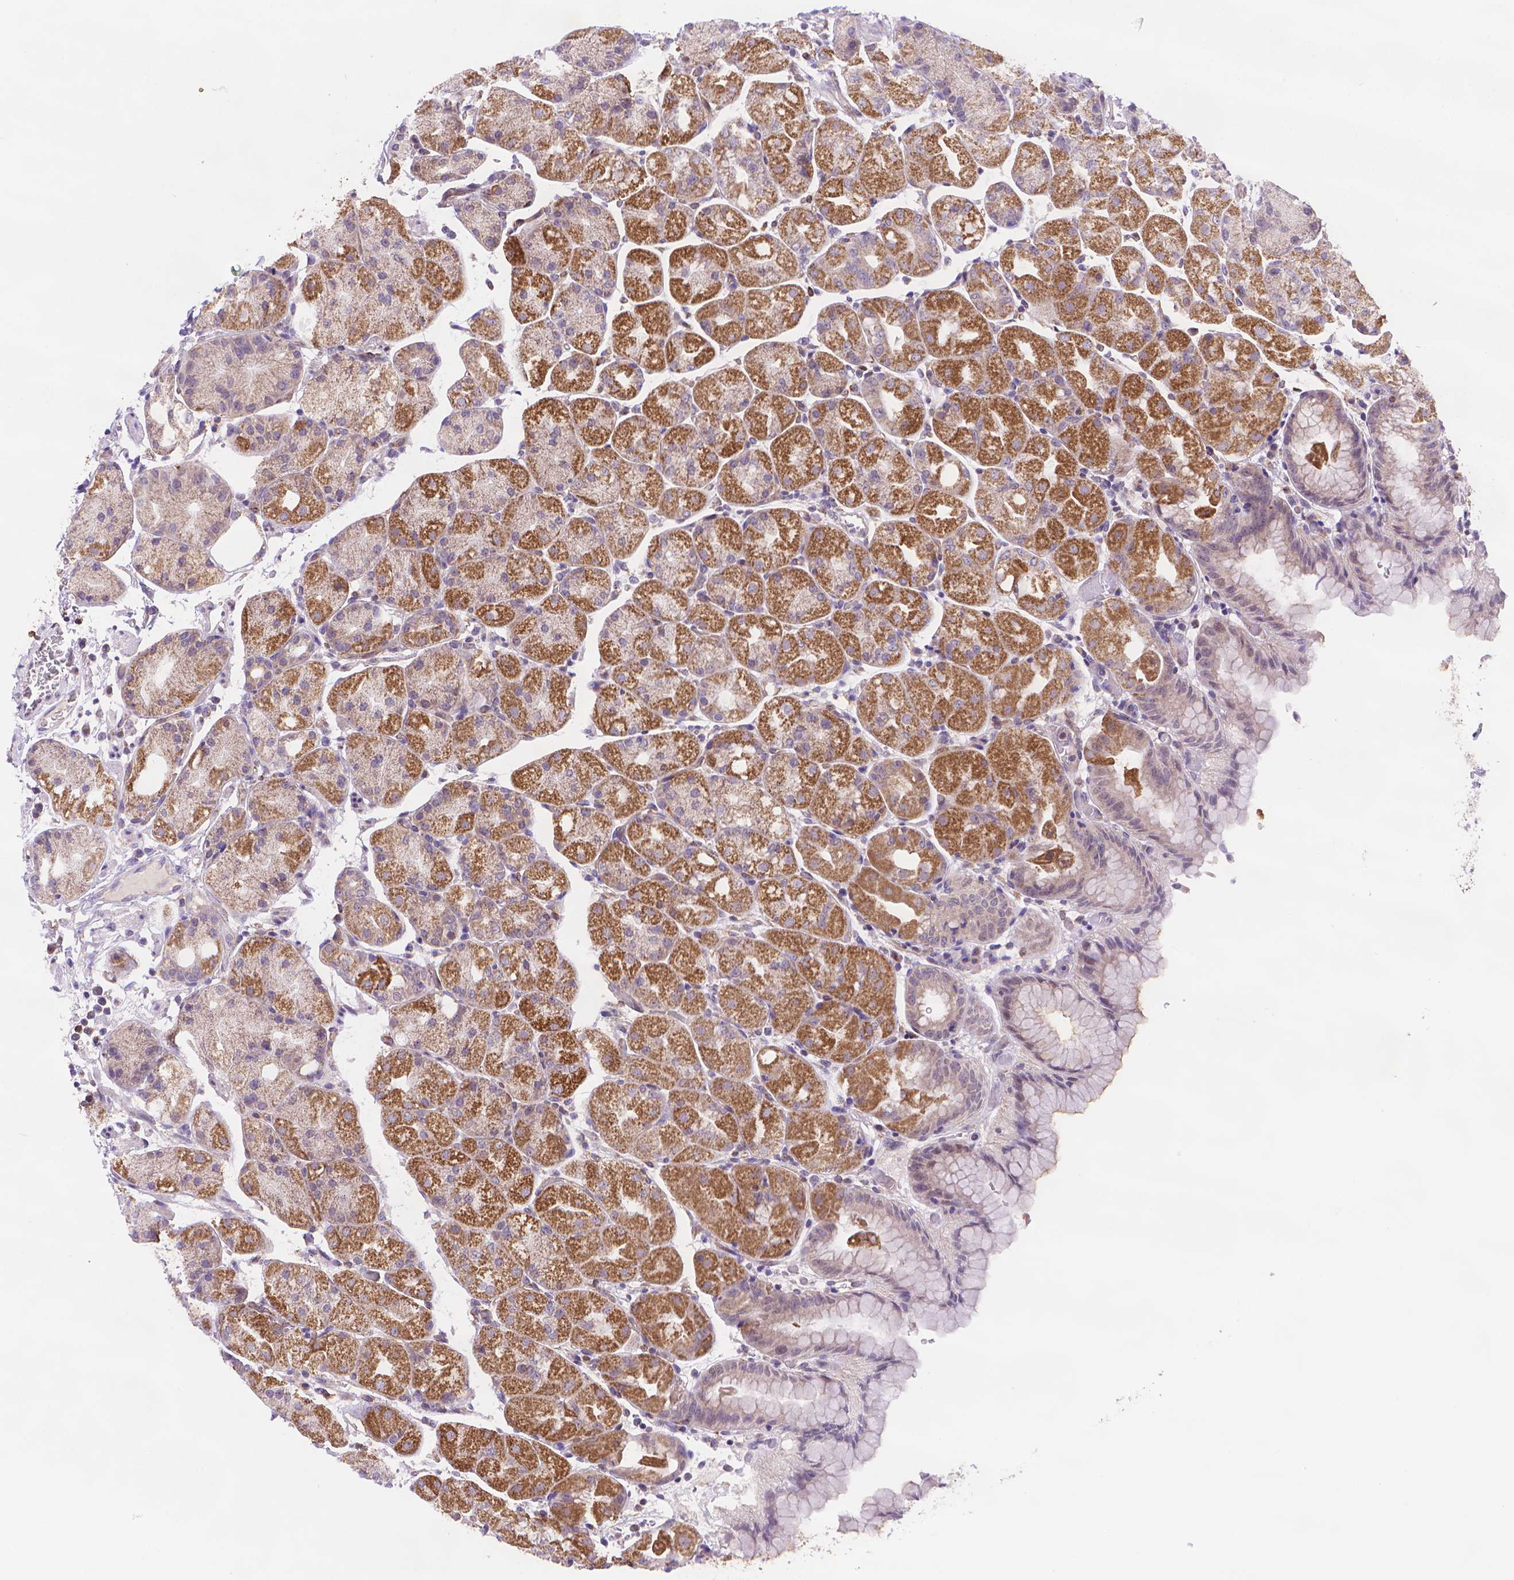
{"staining": {"intensity": "strong", "quantity": "25%-75%", "location": "cytoplasmic/membranous"}, "tissue": "stomach", "cell_type": "Glandular cells", "image_type": "normal", "snomed": [{"axis": "morphology", "description": "Normal tissue, NOS"}, {"axis": "topography", "description": "Stomach, upper"}, {"axis": "topography", "description": "Stomach"}, {"axis": "topography", "description": "Stomach, lower"}], "caption": "Immunohistochemical staining of benign stomach displays high levels of strong cytoplasmic/membranous staining in about 25%-75% of glandular cells.", "gene": "CYYR1", "patient": {"sex": "male", "age": 62}}